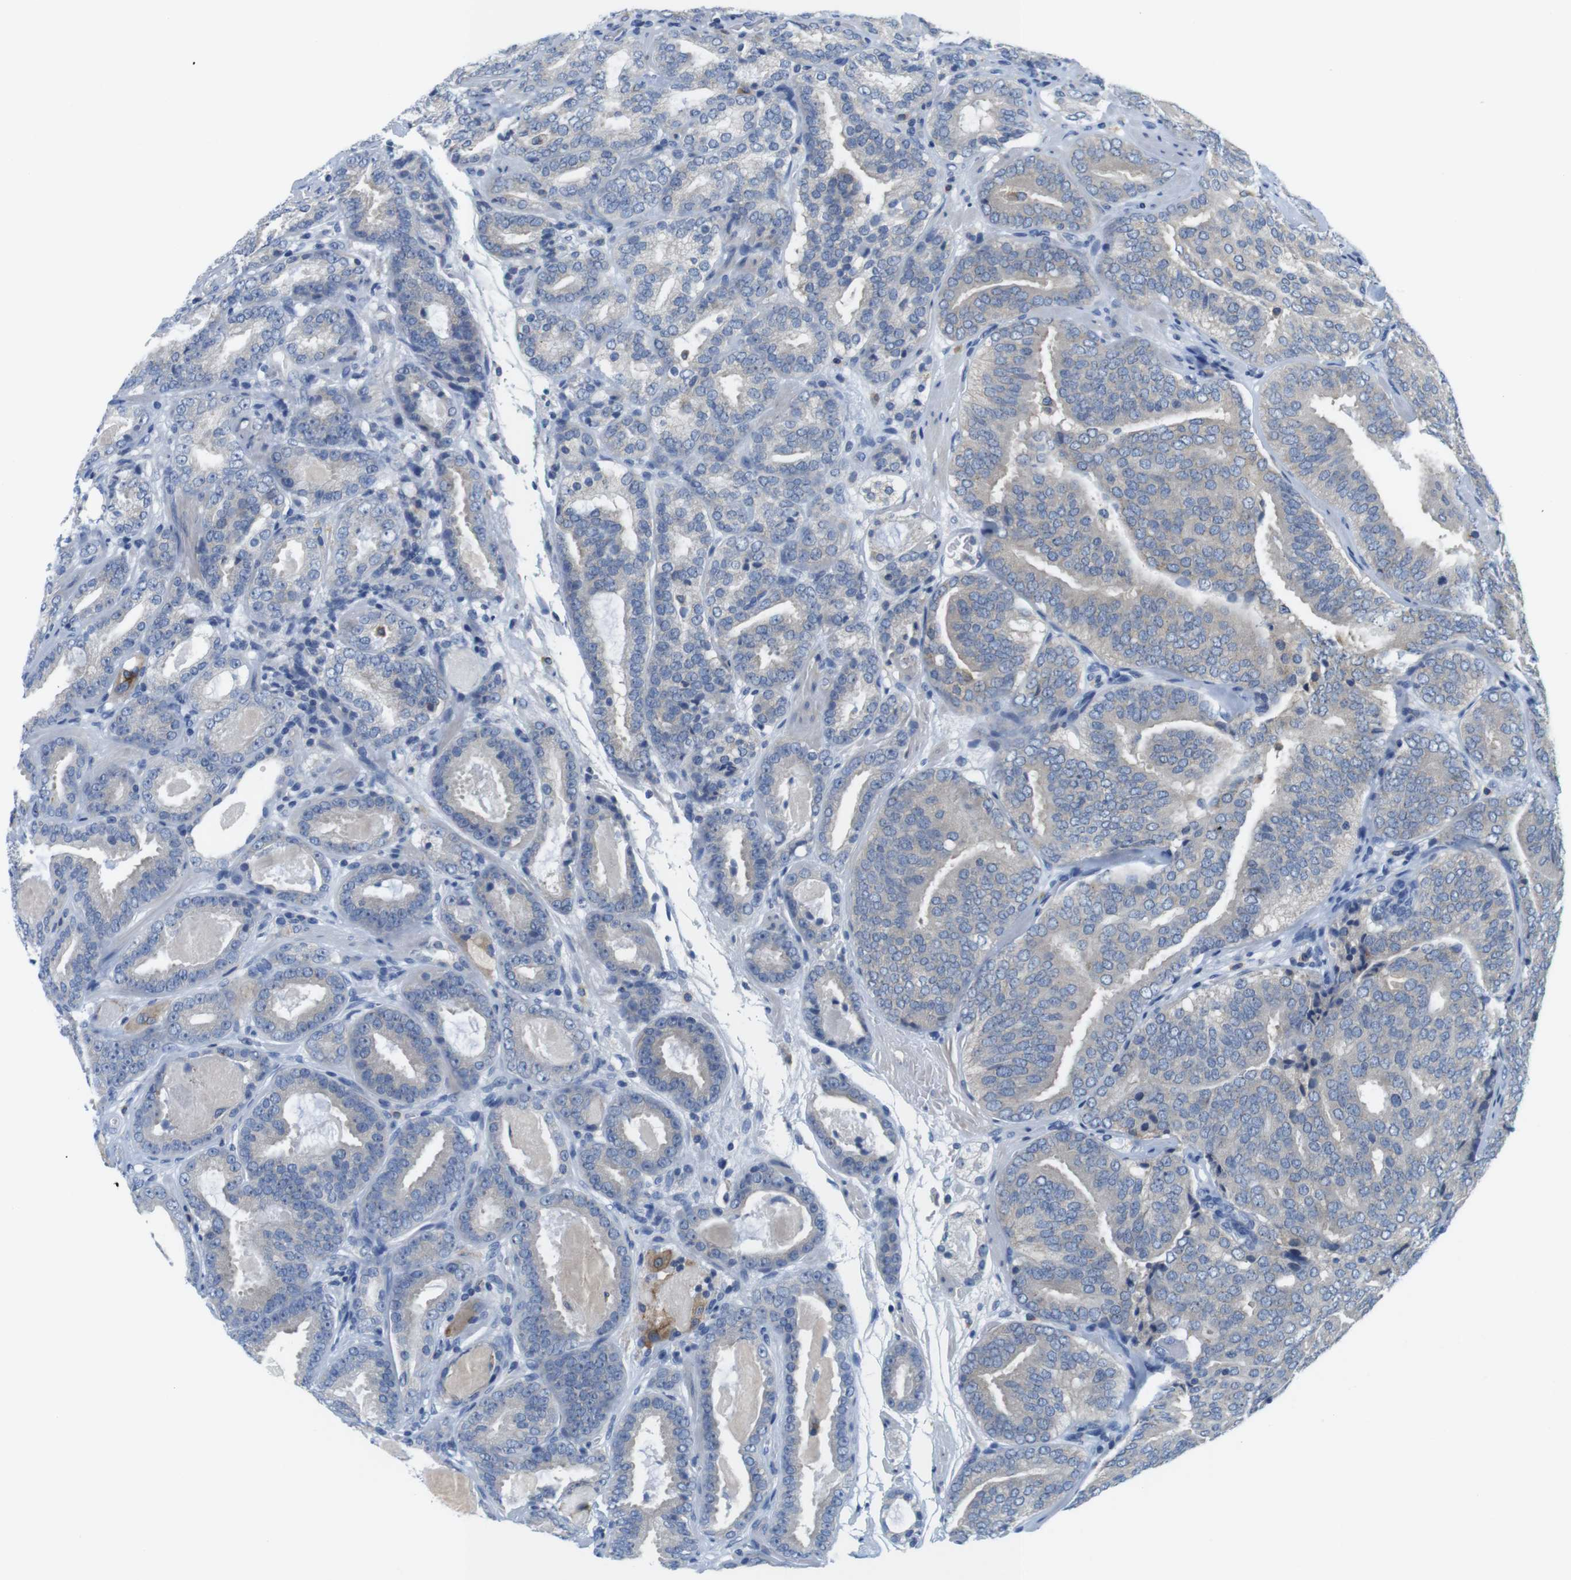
{"staining": {"intensity": "negative", "quantity": "none", "location": "none"}, "tissue": "prostate cancer", "cell_type": "Tumor cells", "image_type": "cancer", "snomed": [{"axis": "morphology", "description": "Adenocarcinoma, Low grade"}, {"axis": "topography", "description": "Prostate"}], "caption": "IHC image of neoplastic tissue: human prostate cancer stained with DAB displays no significant protein staining in tumor cells. (DAB immunohistochemistry visualized using brightfield microscopy, high magnification).", "gene": "CNGA2", "patient": {"sex": "male", "age": 69}}